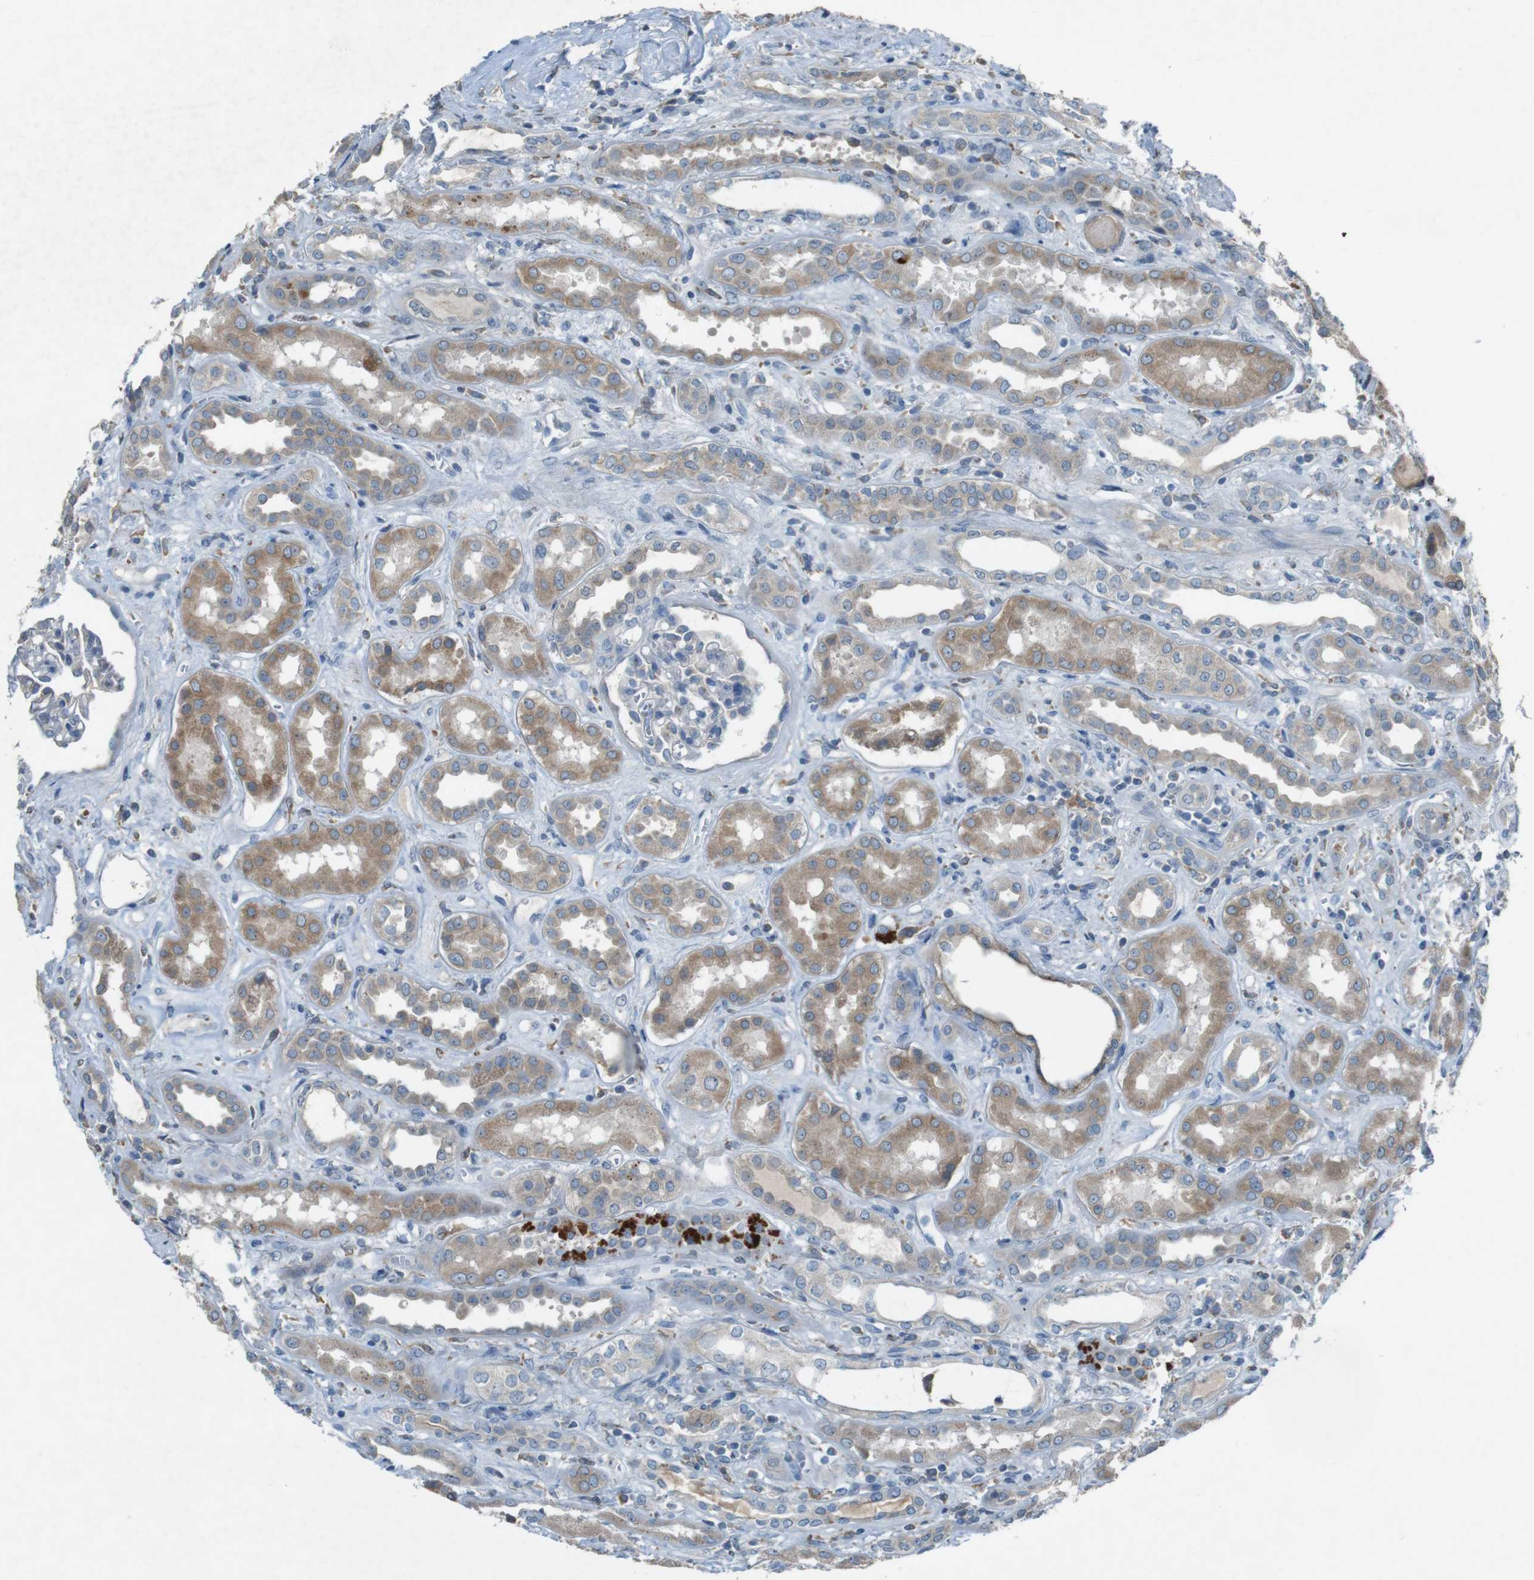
{"staining": {"intensity": "negative", "quantity": "none", "location": "none"}, "tissue": "kidney", "cell_type": "Cells in glomeruli", "image_type": "normal", "snomed": [{"axis": "morphology", "description": "Normal tissue, NOS"}, {"axis": "topography", "description": "Kidney"}], "caption": "Cells in glomeruli show no significant expression in unremarkable kidney. (DAB (3,3'-diaminobenzidine) immunohistochemistry (IHC) with hematoxylin counter stain).", "gene": "MOGAT3", "patient": {"sex": "male", "age": 59}}